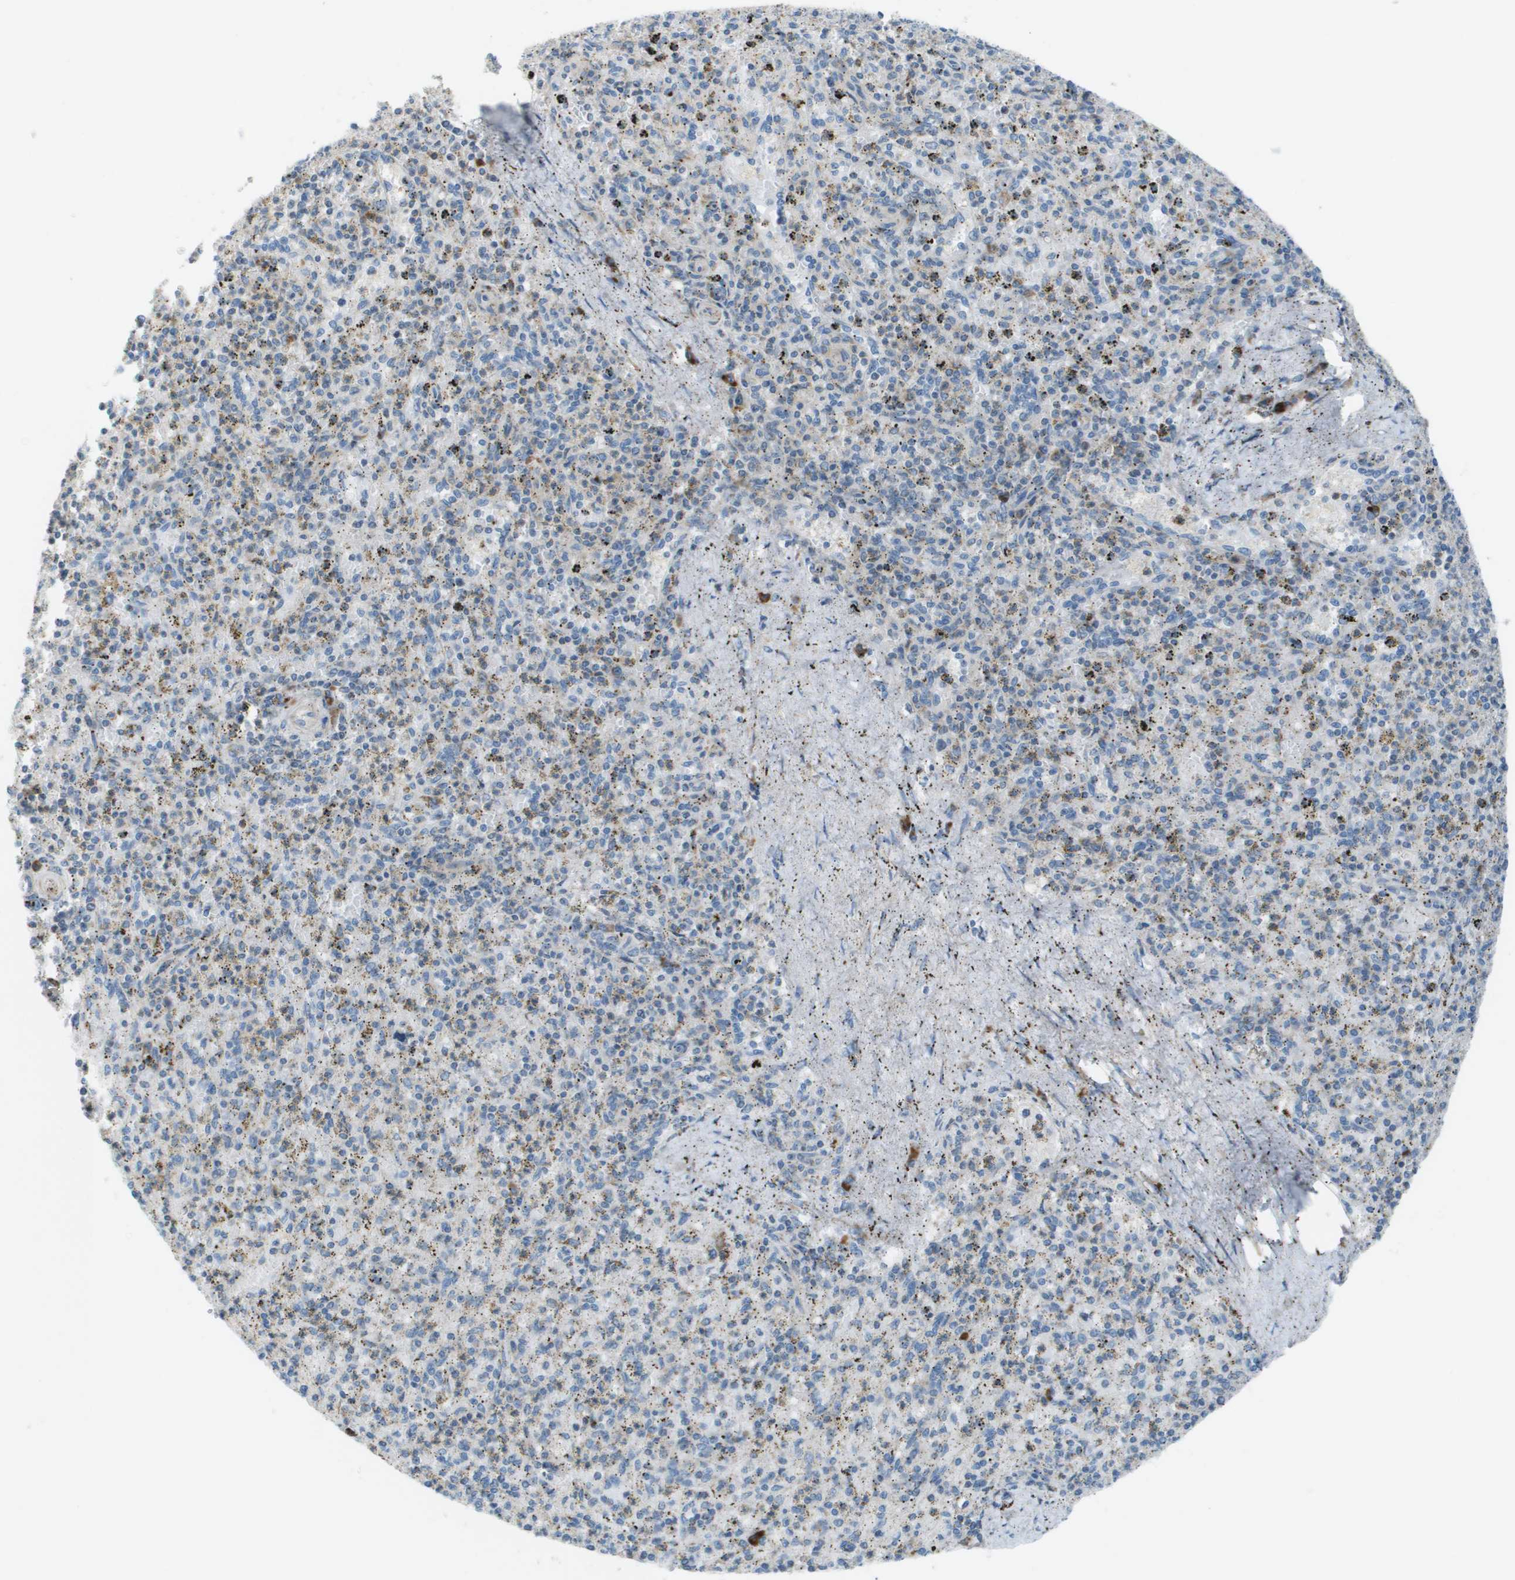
{"staining": {"intensity": "moderate", "quantity": "<25%", "location": "cytoplasmic/membranous"}, "tissue": "spleen", "cell_type": "Cells in red pulp", "image_type": "normal", "snomed": [{"axis": "morphology", "description": "Normal tissue, NOS"}, {"axis": "topography", "description": "Spleen"}], "caption": "Moderate cytoplasmic/membranous protein positivity is seen in about <25% of cells in red pulp in spleen.", "gene": "GALNT6", "patient": {"sex": "male", "age": 72}}